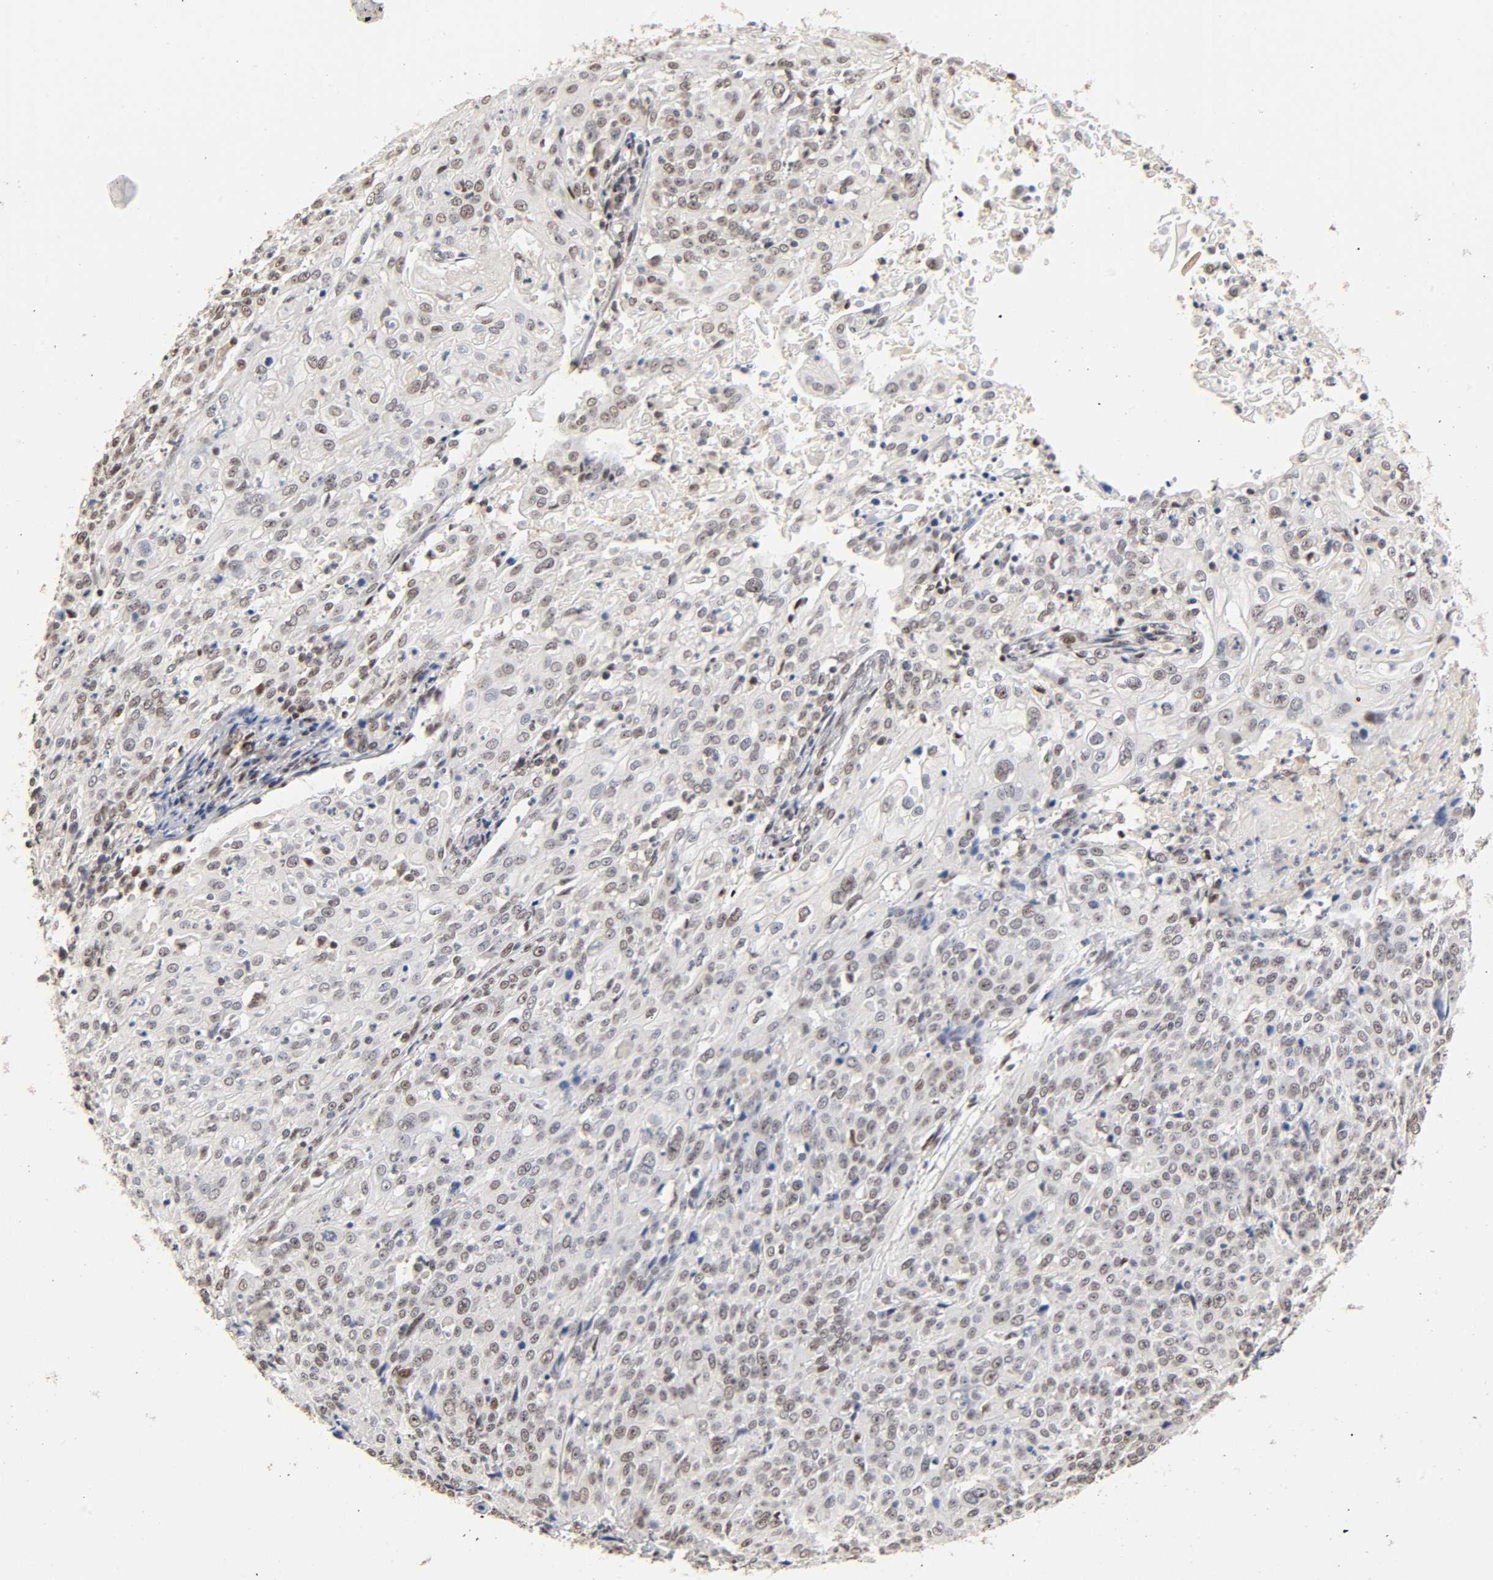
{"staining": {"intensity": "weak", "quantity": "25%-75%", "location": "nuclear"}, "tissue": "cervical cancer", "cell_type": "Tumor cells", "image_type": "cancer", "snomed": [{"axis": "morphology", "description": "Squamous cell carcinoma, NOS"}, {"axis": "topography", "description": "Cervix"}], "caption": "Immunohistochemical staining of cervical cancer (squamous cell carcinoma) demonstrates low levels of weak nuclear positivity in approximately 25%-75% of tumor cells. Immunohistochemistry (ihc) stains the protein of interest in brown and the nuclei are stained blue.", "gene": "TP53RK", "patient": {"sex": "female", "age": 39}}